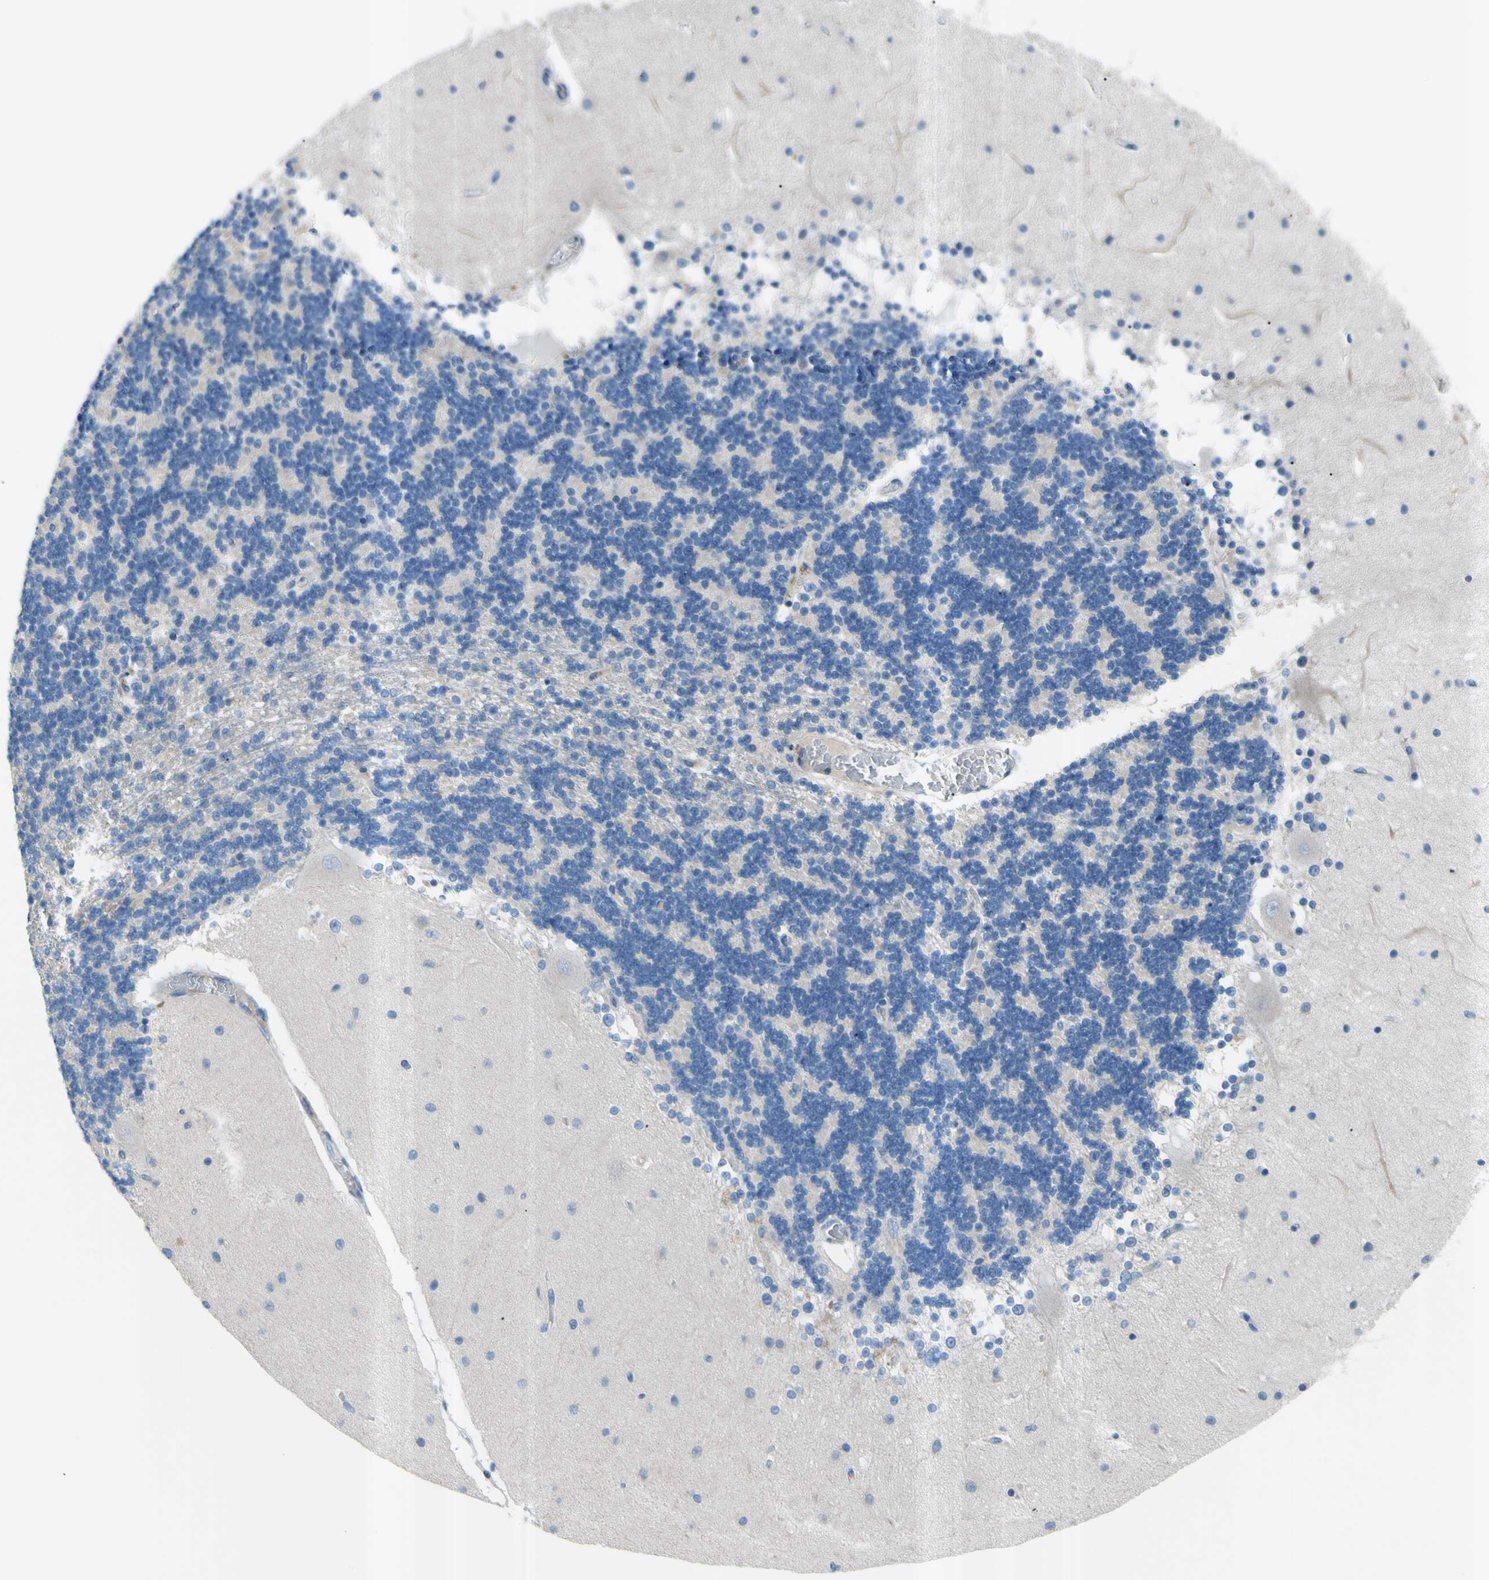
{"staining": {"intensity": "negative", "quantity": "none", "location": "none"}, "tissue": "cerebellum", "cell_type": "Cells in granular layer", "image_type": "normal", "snomed": [{"axis": "morphology", "description": "Normal tissue, NOS"}, {"axis": "topography", "description": "Cerebellum"}], "caption": "DAB immunohistochemical staining of benign human cerebellum exhibits no significant staining in cells in granular layer.", "gene": "PRRG2", "patient": {"sex": "female", "age": 54}}